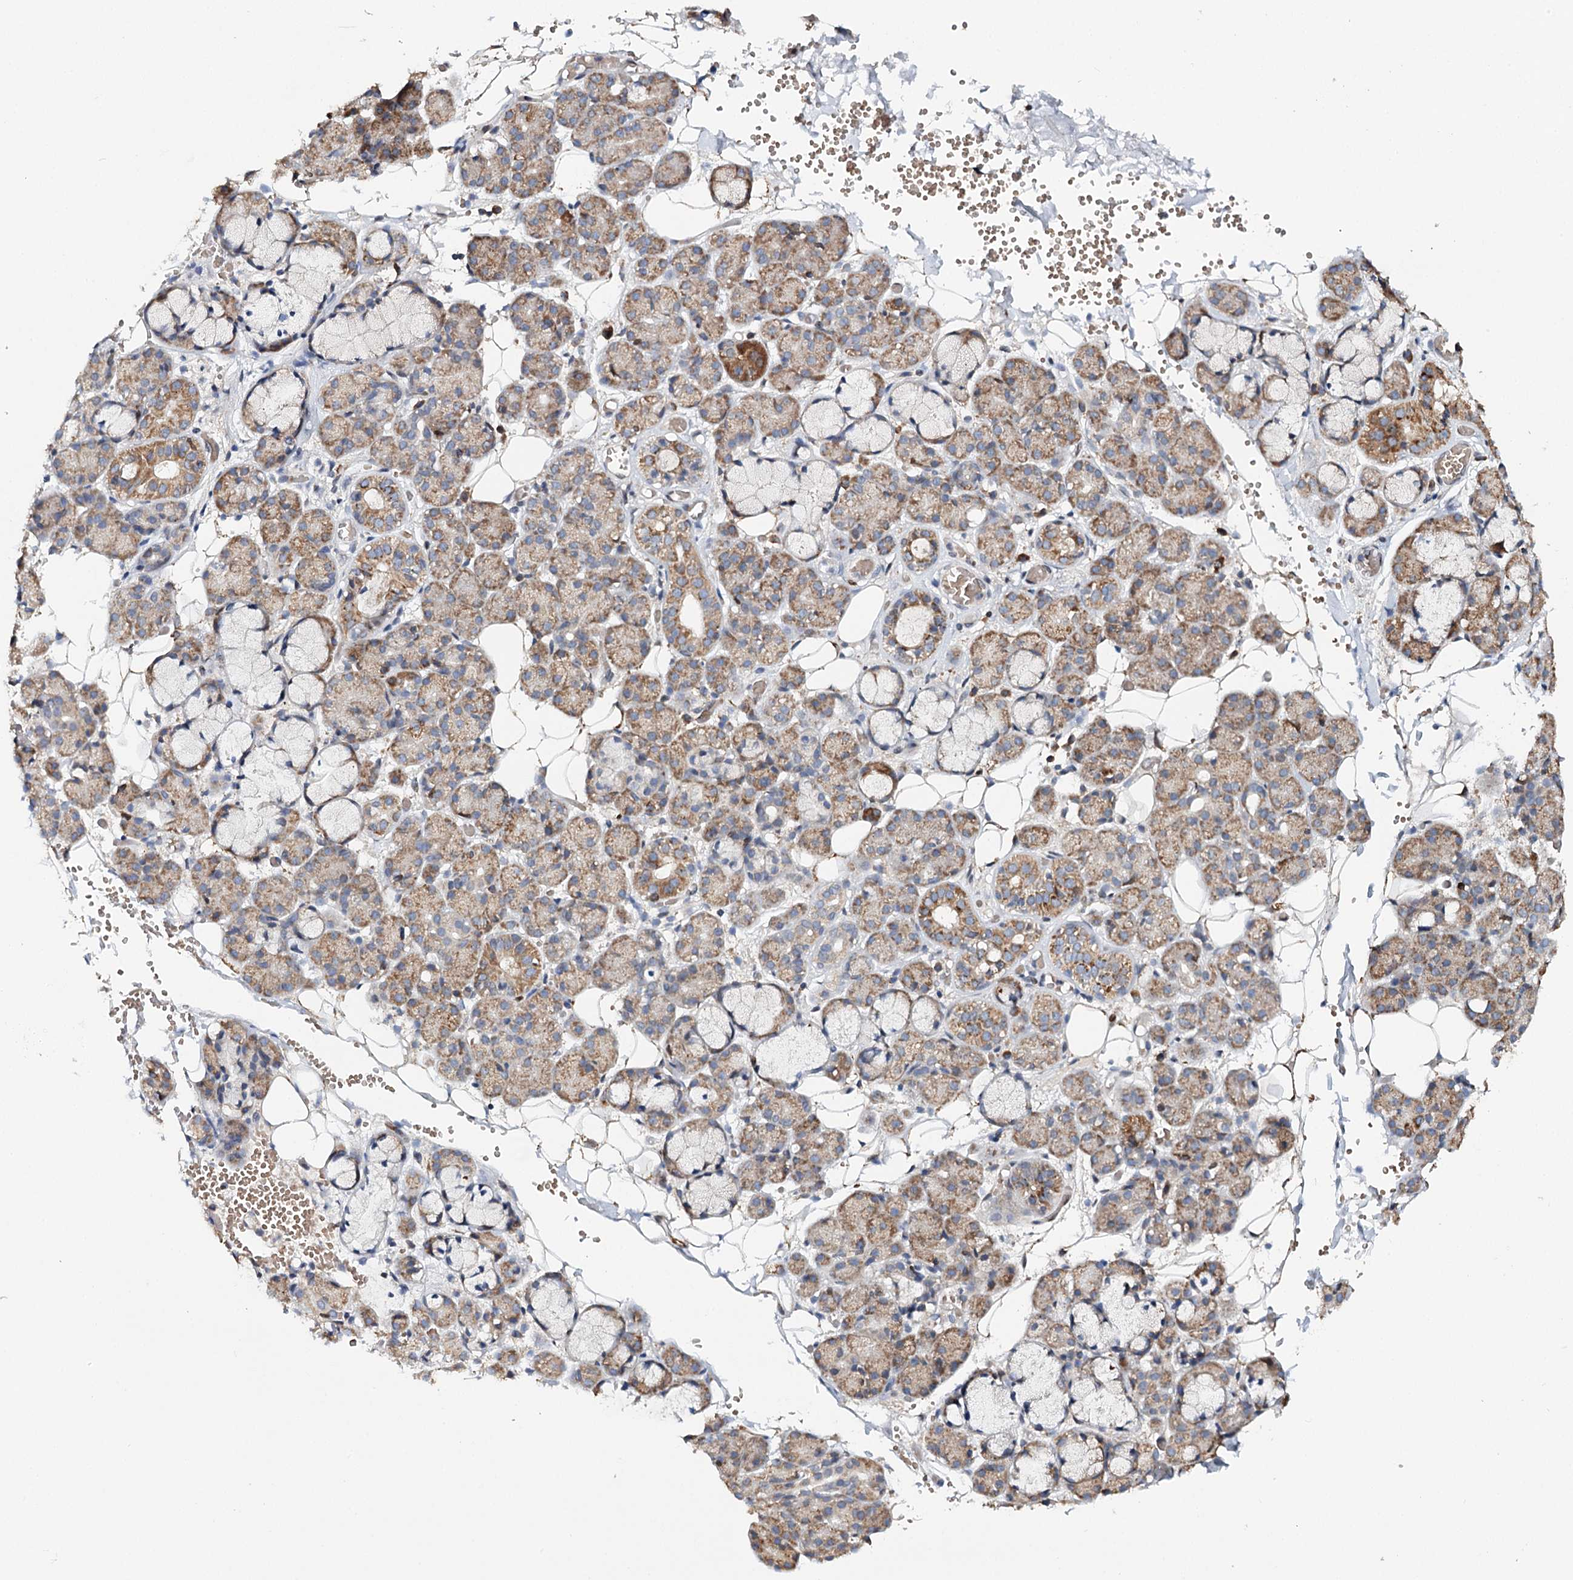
{"staining": {"intensity": "moderate", "quantity": "25%-75%", "location": "cytoplasmic/membranous"}, "tissue": "salivary gland", "cell_type": "Glandular cells", "image_type": "normal", "snomed": [{"axis": "morphology", "description": "Normal tissue, NOS"}, {"axis": "topography", "description": "Salivary gland"}], "caption": "Glandular cells reveal moderate cytoplasmic/membranous expression in about 25%-75% of cells in benign salivary gland. The staining was performed using DAB (3,3'-diaminobenzidine), with brown indicating positive protein expression. Nuclei are stained blue with hematoxylin.", "gene": "CFAP46", "patient": {"sex": "male", "age": 63}}